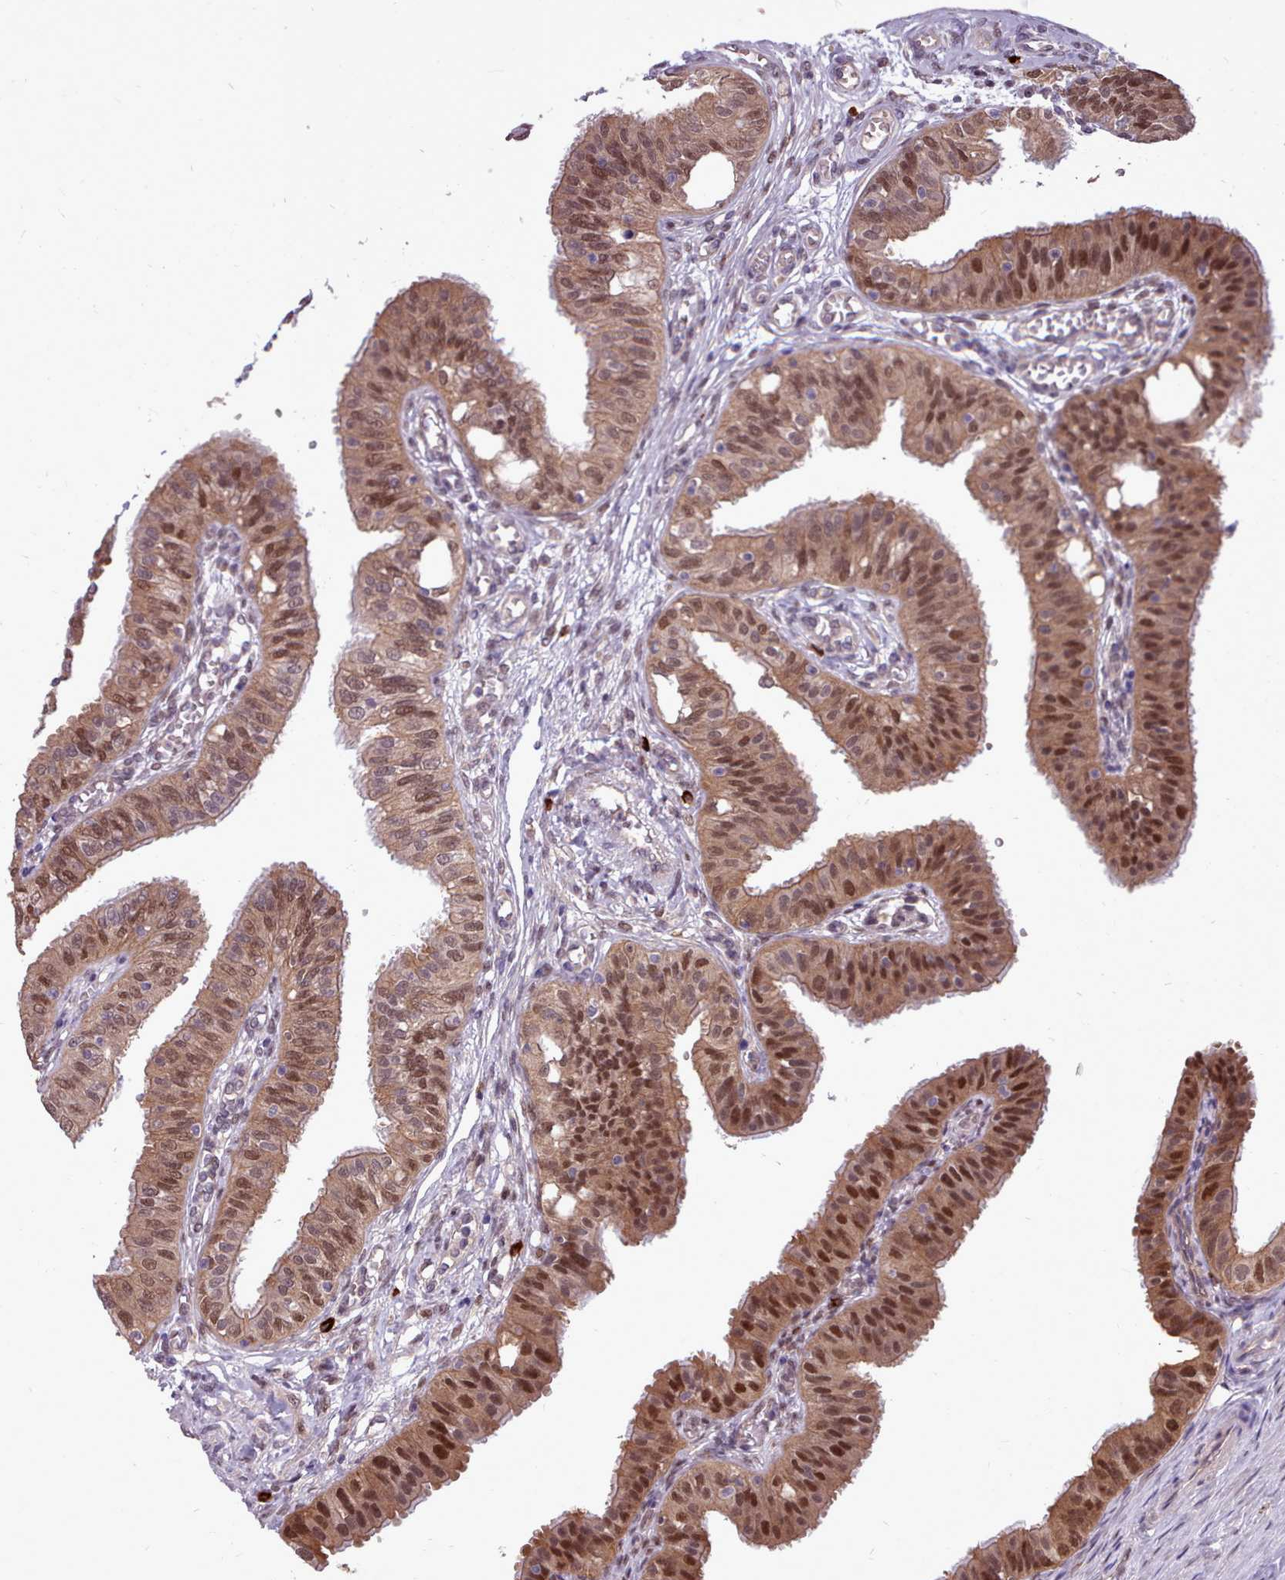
{"staining": {"intensity": "moderate", "quantity": ">75%", "location": "cytoplasmic/membranous,nuclear"}, "tissue": "fallopian tube", "cell_type": "Glandular cells", "image_type": "normal", "snomed": [{"axis": "morphology", "description": "Normal tissue, NOS"}, {"axis": "topography", "description": "Fallopian tube"}, {"axis": "topography", "description": "Ovary"}], "caption": "A histopathology image of human fallopian tube stained for a protein exhibits moderate cytoplasmic/membranous,nuclear brown staining in glandular cells. The staining is performed using DAB (3,3'-diaminobenzidine) brown chromogen to label protein expression. The nuclei are counter-stained blue using hematoxylin.", "gene": "AHCY", "patient": {"sex": "female", "age": 42}}